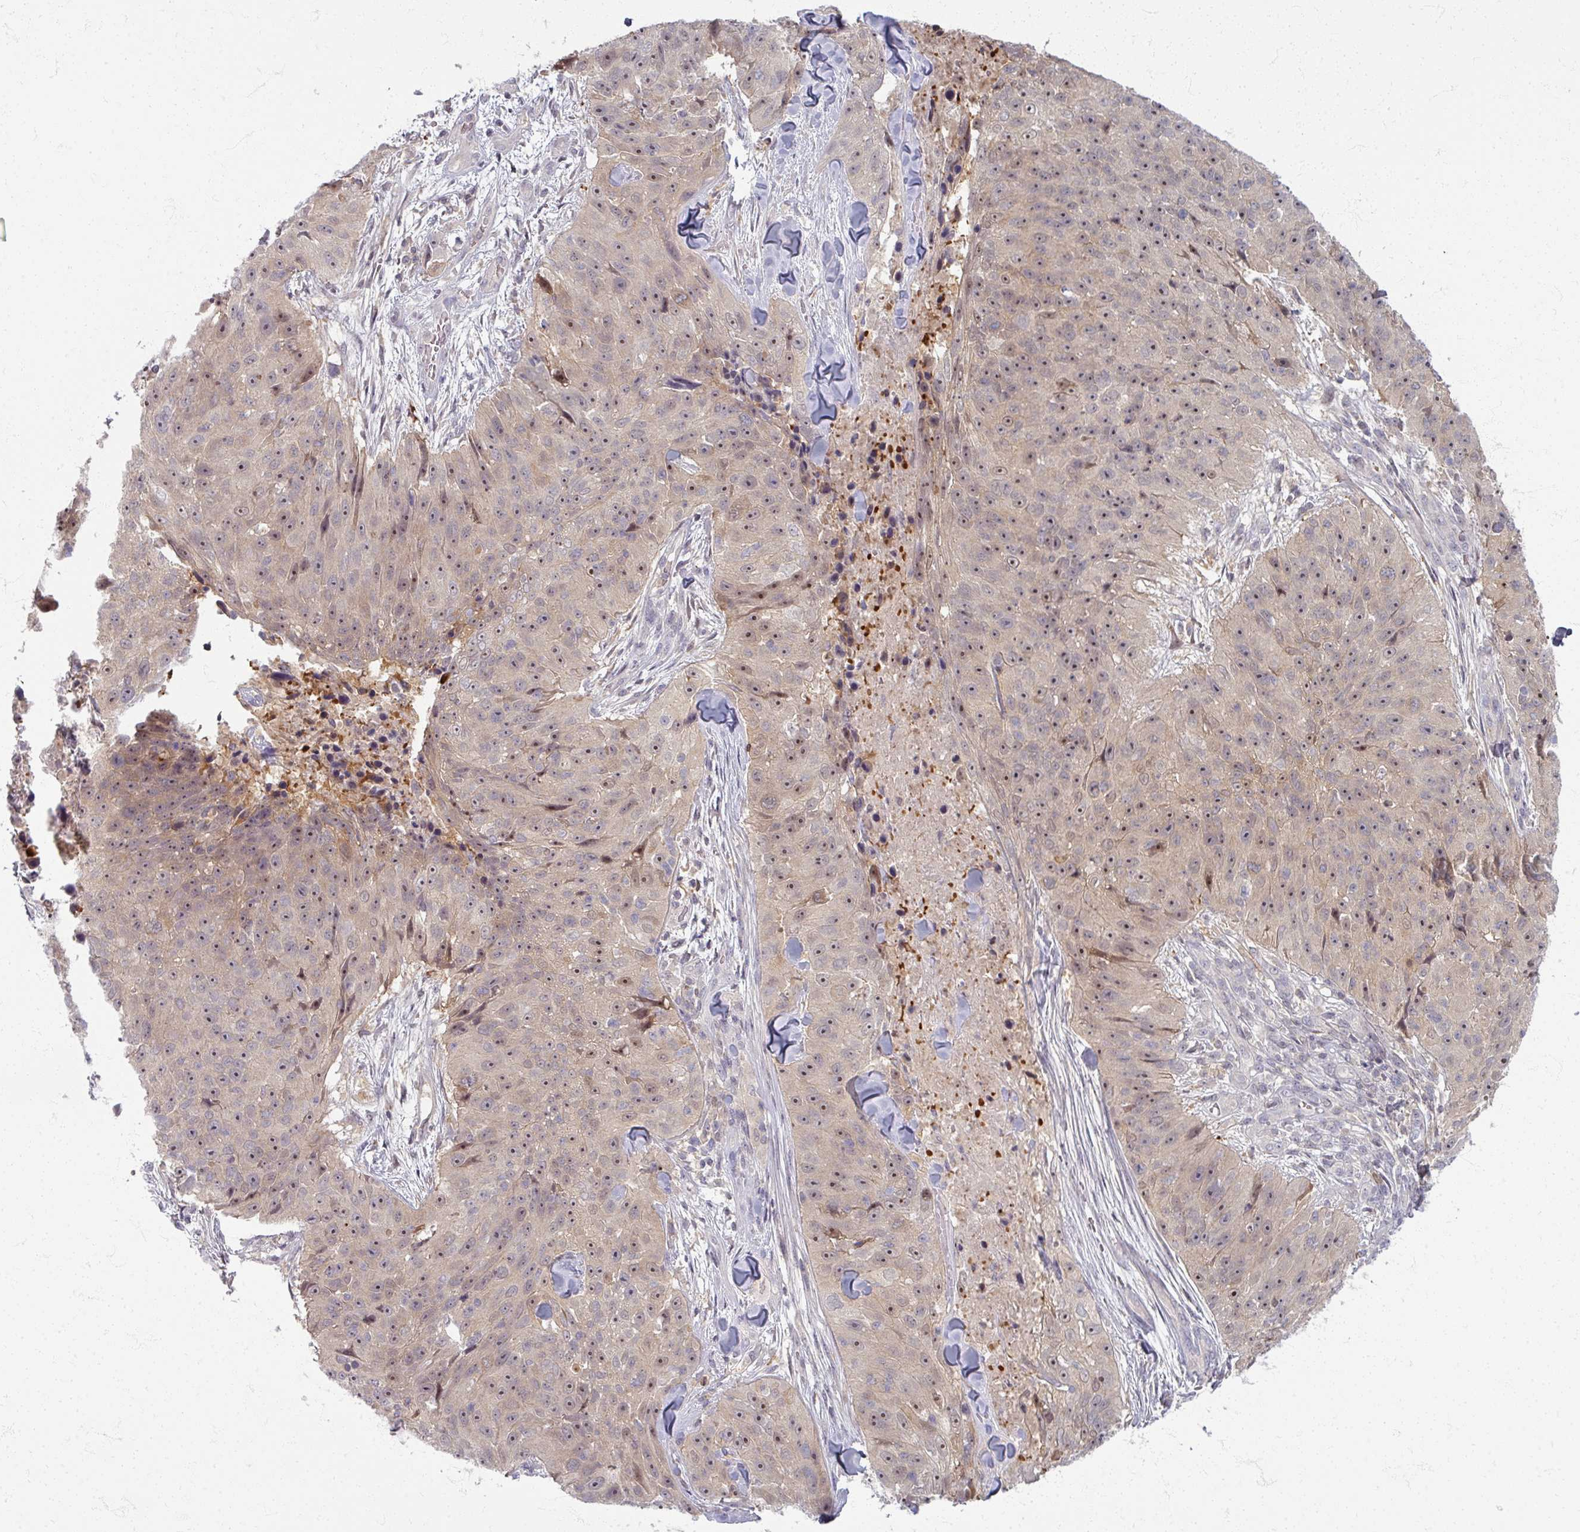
{"staining": {"intensity": "weak", "quantity": "25%-75%", "location": "nuclear"}, "tissue": "skin cancer", "cell_type": "Tumor cells", "image_type": "cancer", "snomed": [{"axis": "morphology", "description": "Squamous cell carcinoma, NOS"}, {"axis": "topography", "description": "Skin"}], "caption": "Immunohistochemistry (IHC) (DAB) staining of skin squamous cell carcinoma exhibits weak nuclear protein staining in about 25%-75% of tumor cells. The protein of interest is stained brown, and the nuclei are stained in blue (DAB IHC with brightfield microscopy, high magnification).", "gene": "TTLL7", "patient": {"sex": "female", "age": 87}}